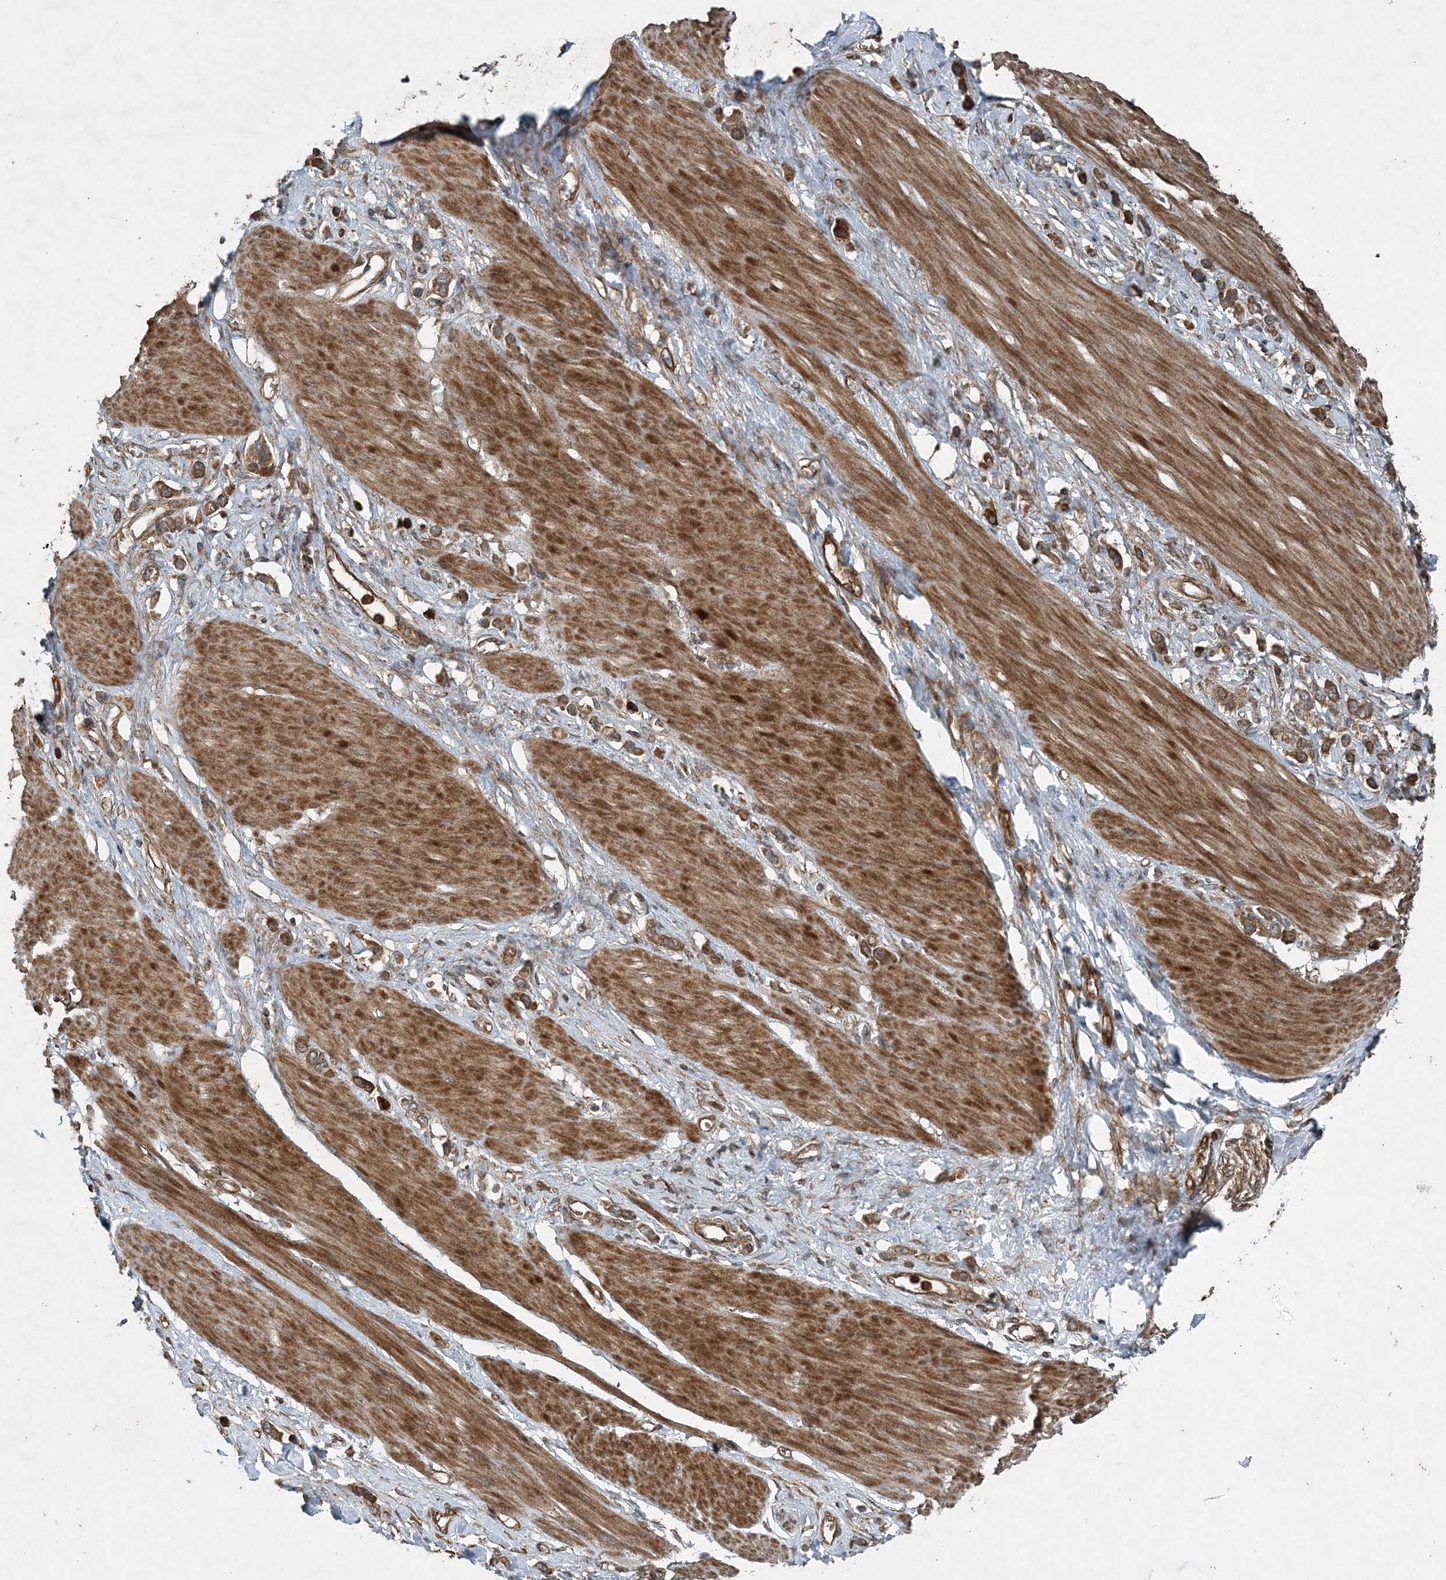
{"staining": {"intensity": "strong", "quantity": ">75%", "location": "cytoplasmic/membranous"}, "tissue": "stomach cancer", "cell_type": "Tumor cells", "image_type": "cancer", "snomed": [{"axis": "morphology", "description": "Adenocarcinoma, NOS"}, {"axis": "topography", "description": "Stomach"}], "caption": "An image of stomach cancer stained for a protein exhibits strong cytoplasmic/membranous brown staining in tumor cells. (DAB (3,3'-diaminobenzidine) IHC, brown staining for protein, blue staining for nuclei).", "gene": "COPS7B", "patient": {"sex": "female", "age": 65}}